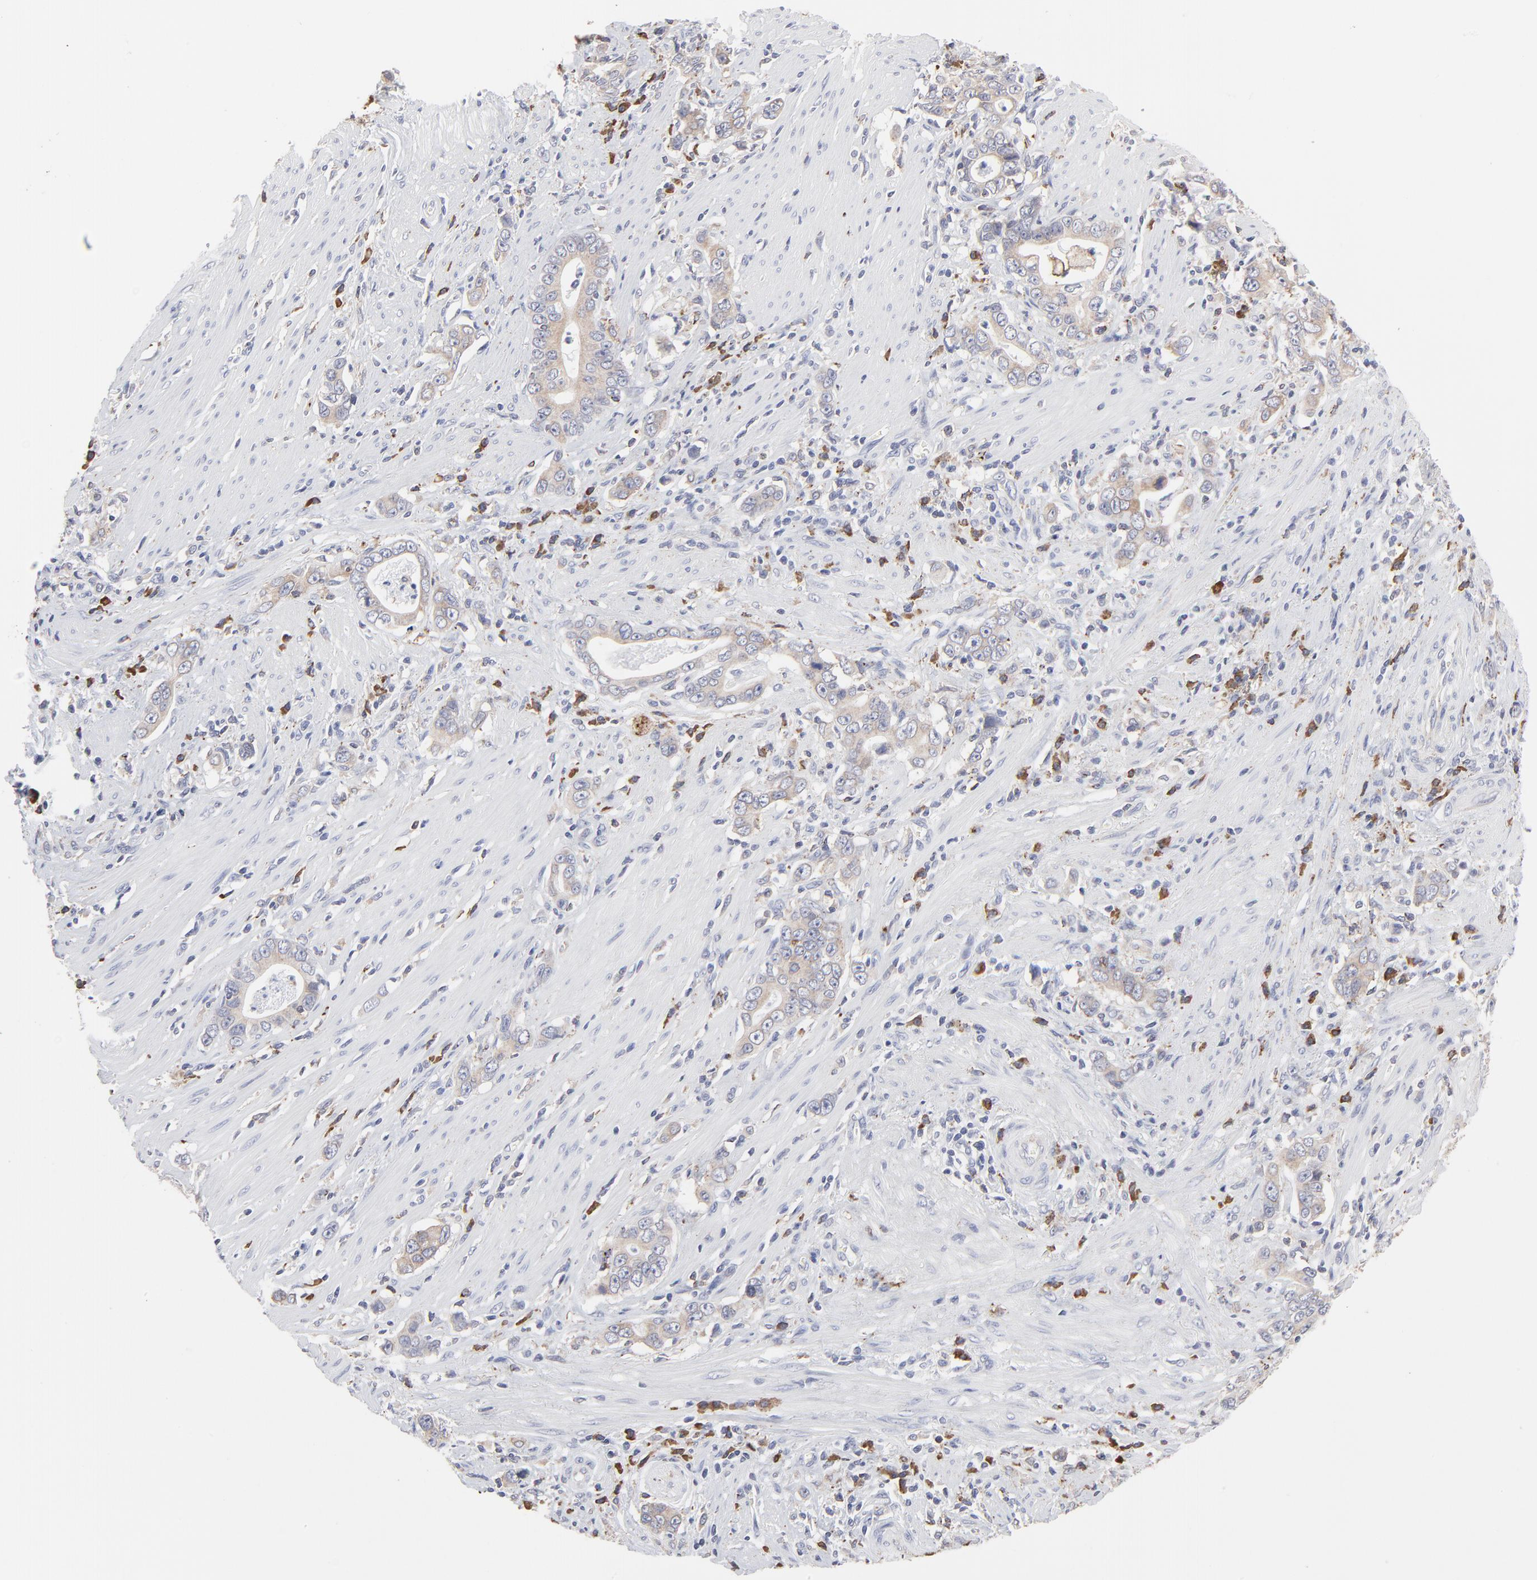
{"staining": {"intensity": "weak", "quantity": ">75%", "location": "cytoplasmic/membranous"}, "tissue": "stomach cancer", "cell_type": "Tumor cells", "image_type": "cancer", "snomed": [{"axis": "morphology", "description": "Adenocarcinoma, NOS"}, {"axis": "topography", "description": "Stomach, lower"}], "caption": "Stomach cancer (adenocarcinoma) tissue displays weak cytoplasmic/membranous staining in approximately >75% of tumor cells", "gene": "TRIM22", "patient": {"sex": "female", "age": 72}}